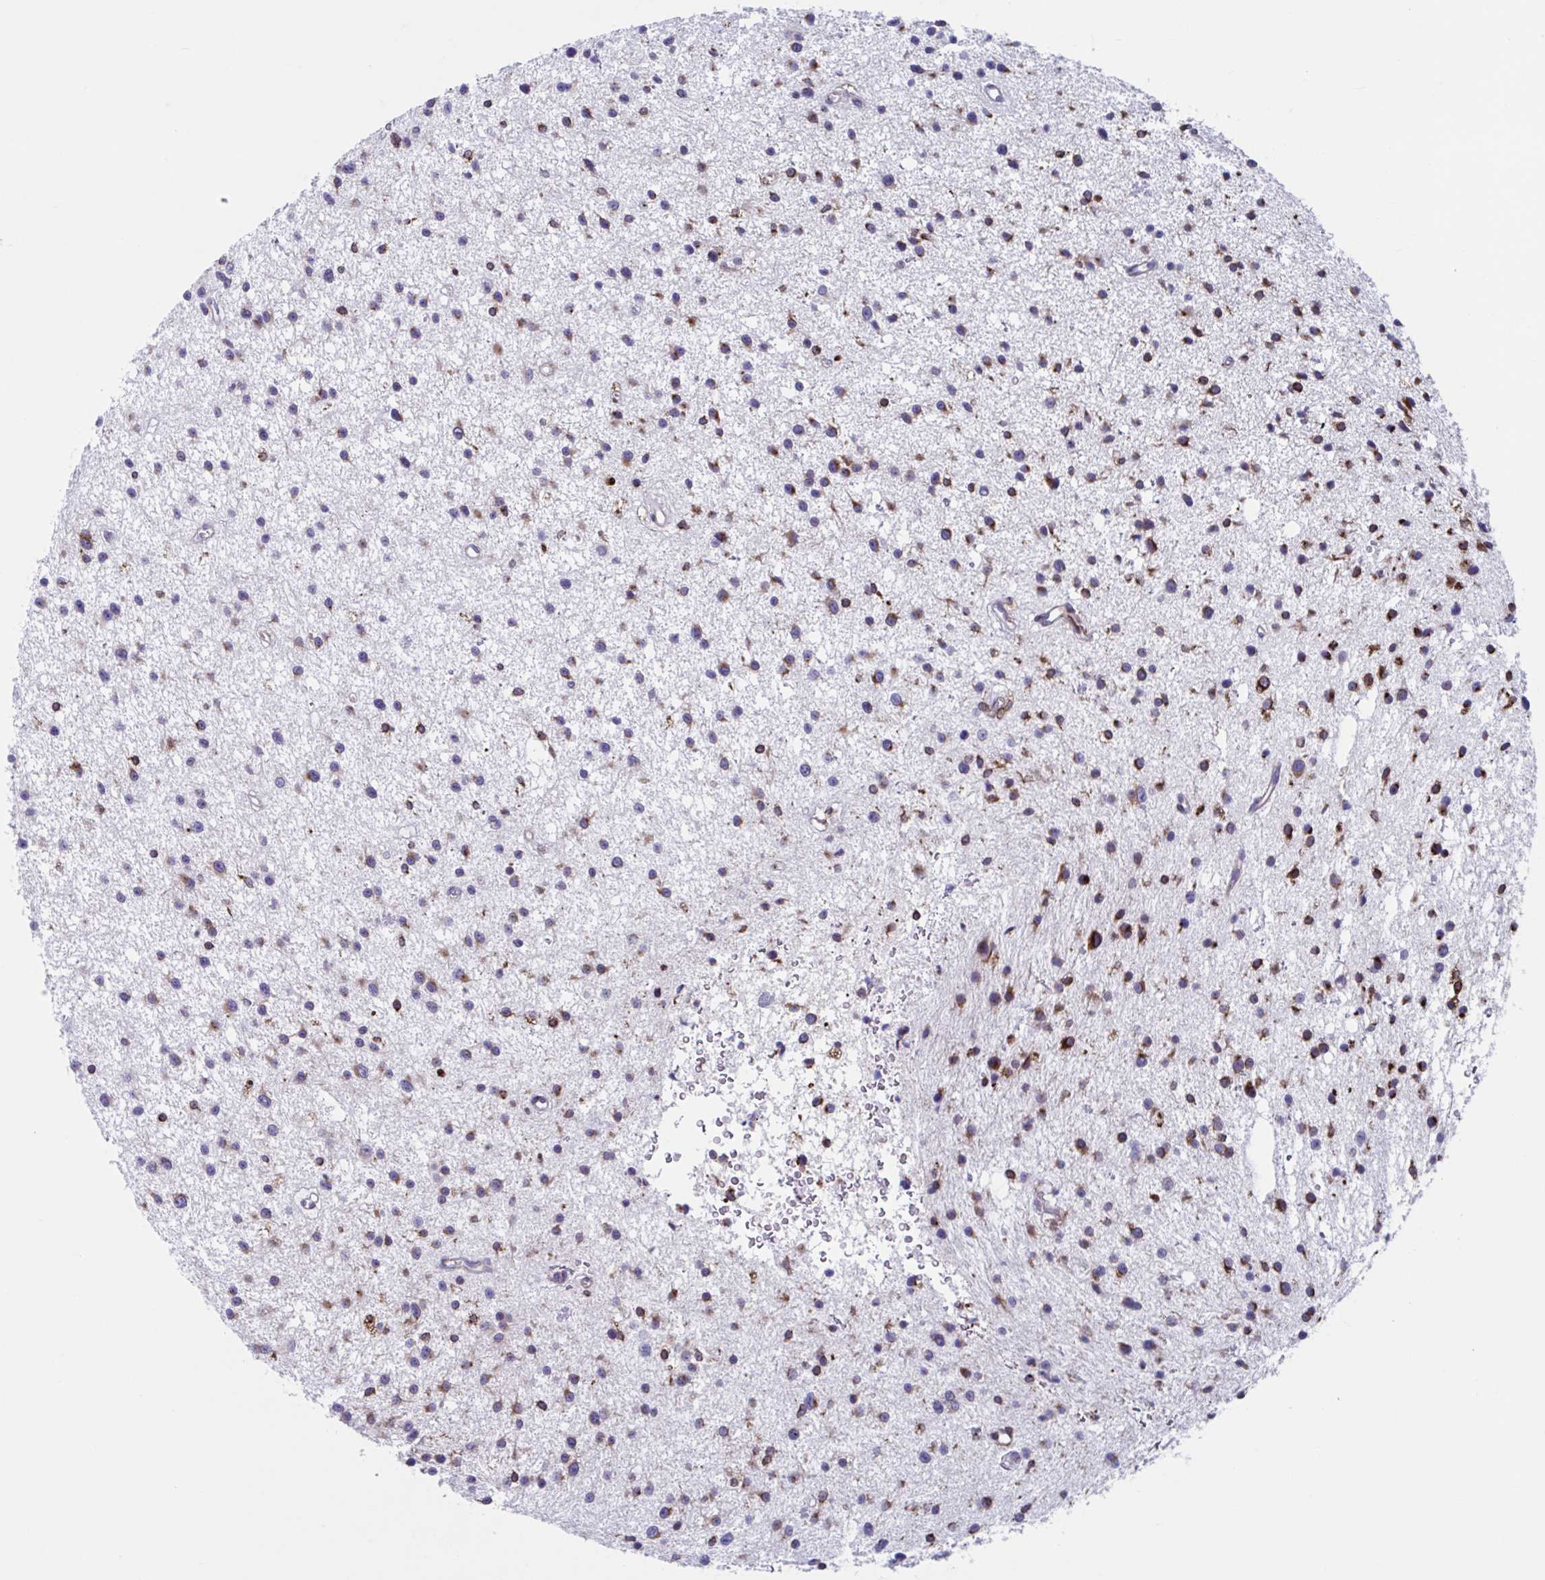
{"staining": {"intensity": "strong", "quantity": "25%-75%", "location": "cytoplasmic/membranous"}, "tissue": "glioma", "cell_type": "Tumor cells", "image_type": "cancer", "snomed": [{"axis": "morphology", "description": "Glioma, malignant, Low grade"}, {"axis": "topography", "description": "Brain"}], "caption": "A high-resolution photomicrograph shows immunohistochemistry (IHC) staining of glioma, which displays strong cytoplasmic/membranous staining in approximately 25%-75% of tumor cells.", "gene": "RFK", "patient": {"sex": "male", "age": 43}}